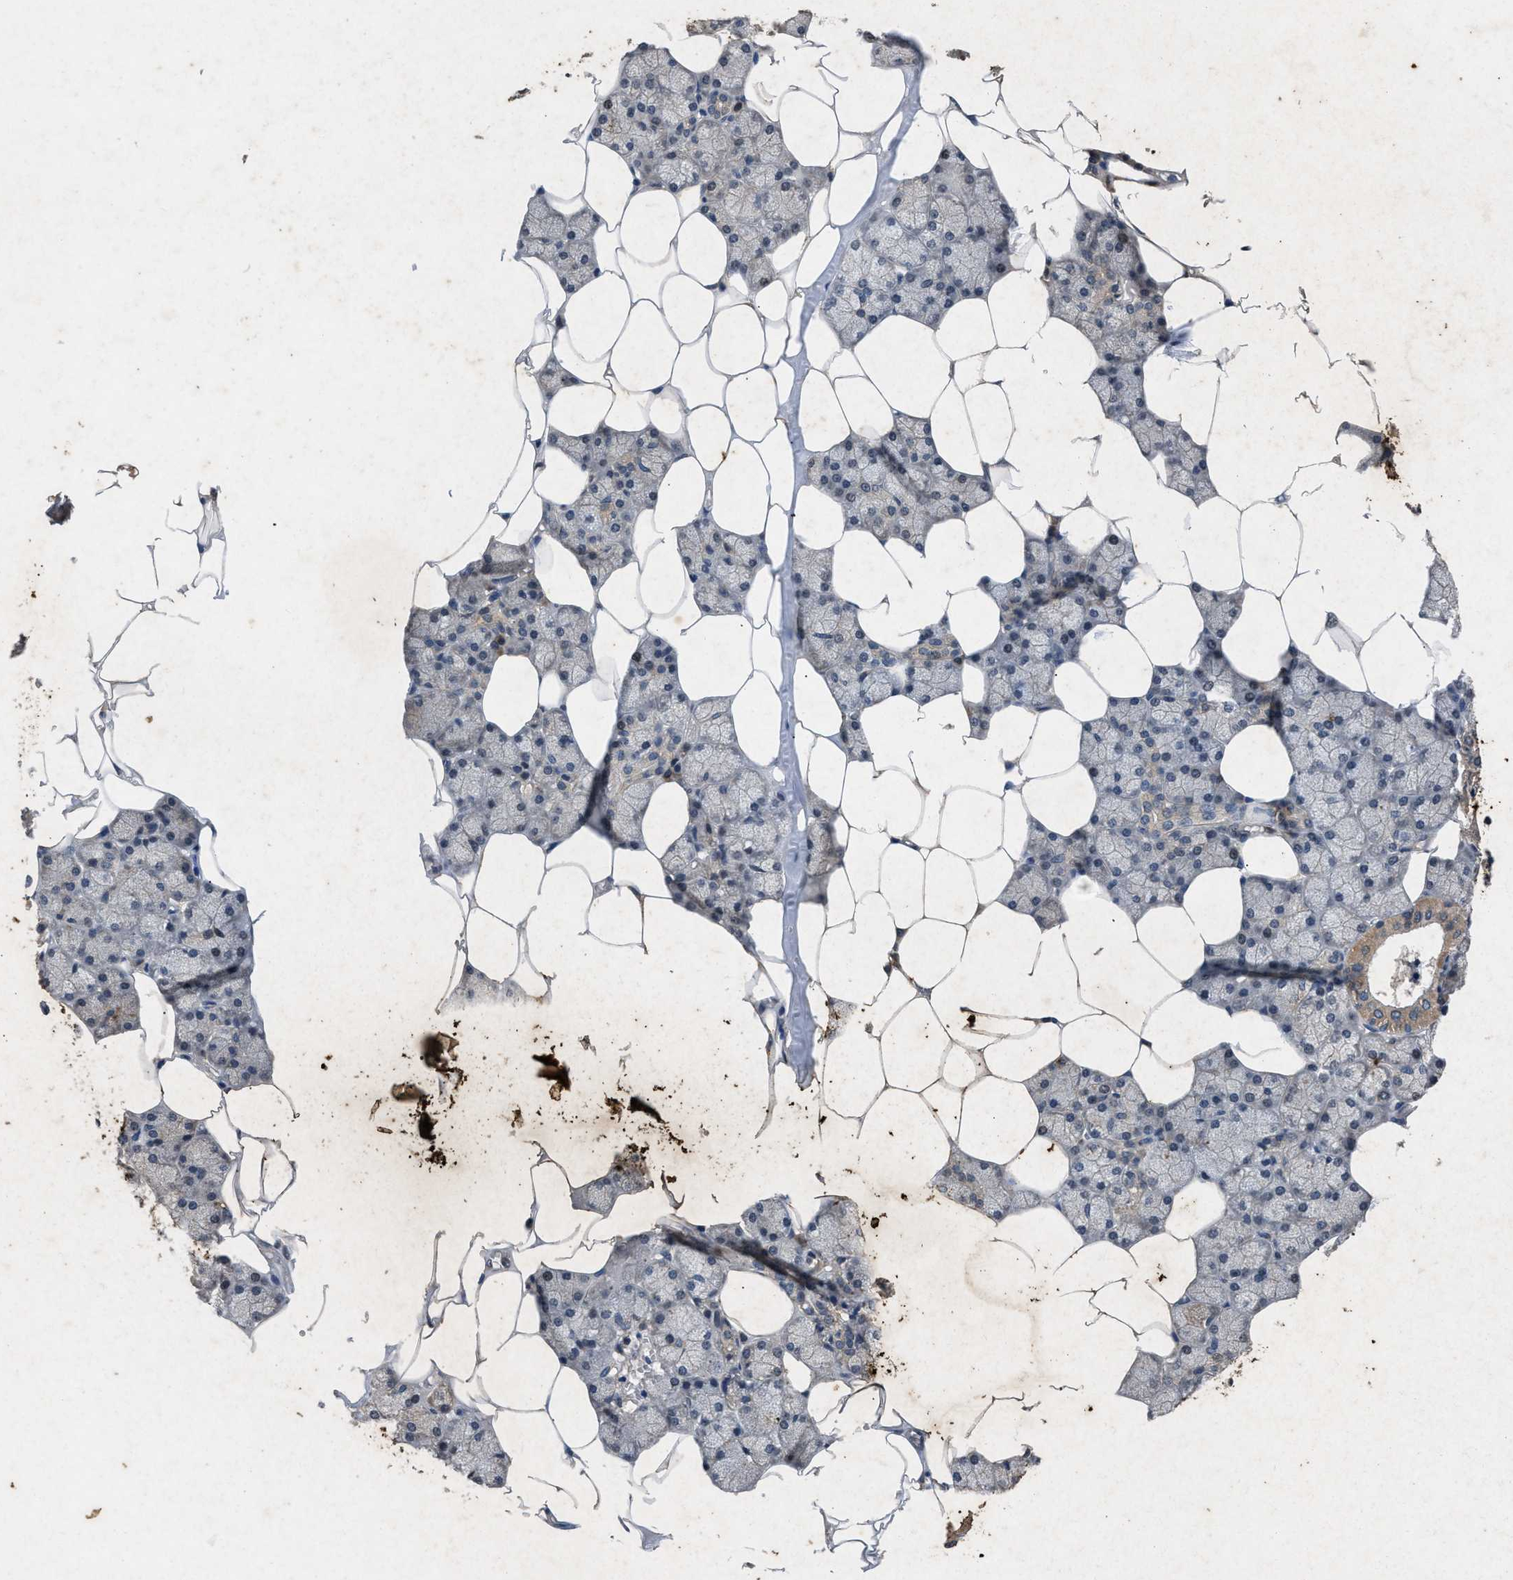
{"staining": {"intensity": "moderate", "quantity": ">75%", "location": "cytoplasmic/membranous"}, "tissue": "salivary gland", "cell_type": "Glandular cells", "image_type": "normal", "snomed": [{"axis": "morphology", "description": "Normal tissue, NOS"}, {"axis": "topography", "description": "Salivary gland"}], "caption": "Immunohistochemistry (IHC) (DAB) staining of normal salivary gland exhibits moderate cytoplasmic/membranous protein expression in approximately >75% of glandular cells.", "gene": "PRKG2", "patient": {"sex": "male", "age": 62}}